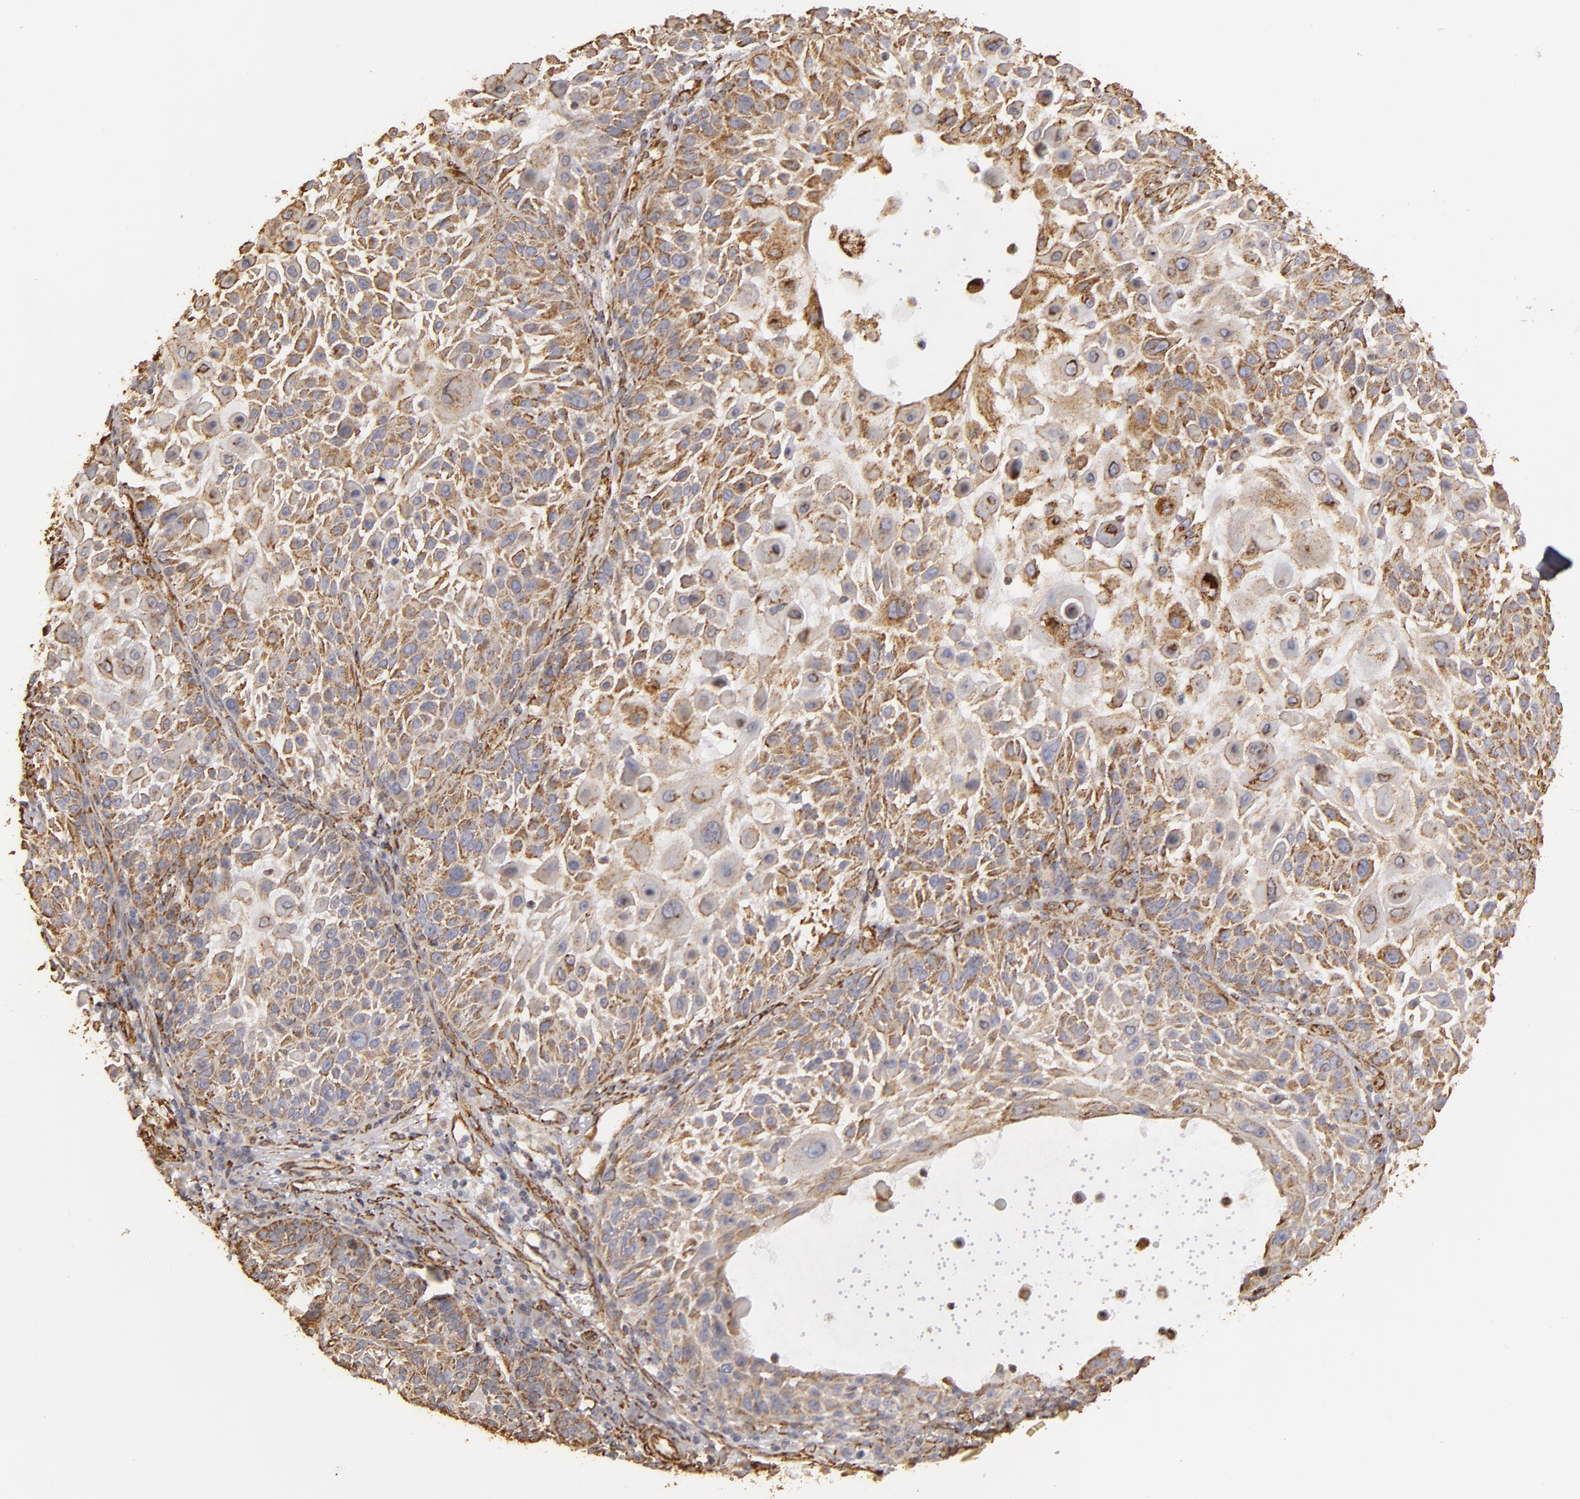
{"staining": {"intensity": "moderate", "quantity": ">75%", "location": "cytoplasmic/membranous"}, "tissue": "skin cancer", "cell_type": "Tumor cells", "image_type": "cancer", "snomed": [{"axis": "morphology", "description": "Squamous cell carcinoma, NOS"}, {"axis": "topography", "description": "Skin"}], "caption": "DAB (3,3'-diaminobenzidine) immunohistochemical staining of squamous cell carcinoma (skin) demonstrates moderate cytoplasmic/membranous protein positivity in approximately >75% of tumor cells.", "gene": "CYB5R3", "patient": {"sex": "female", "age": 89}}